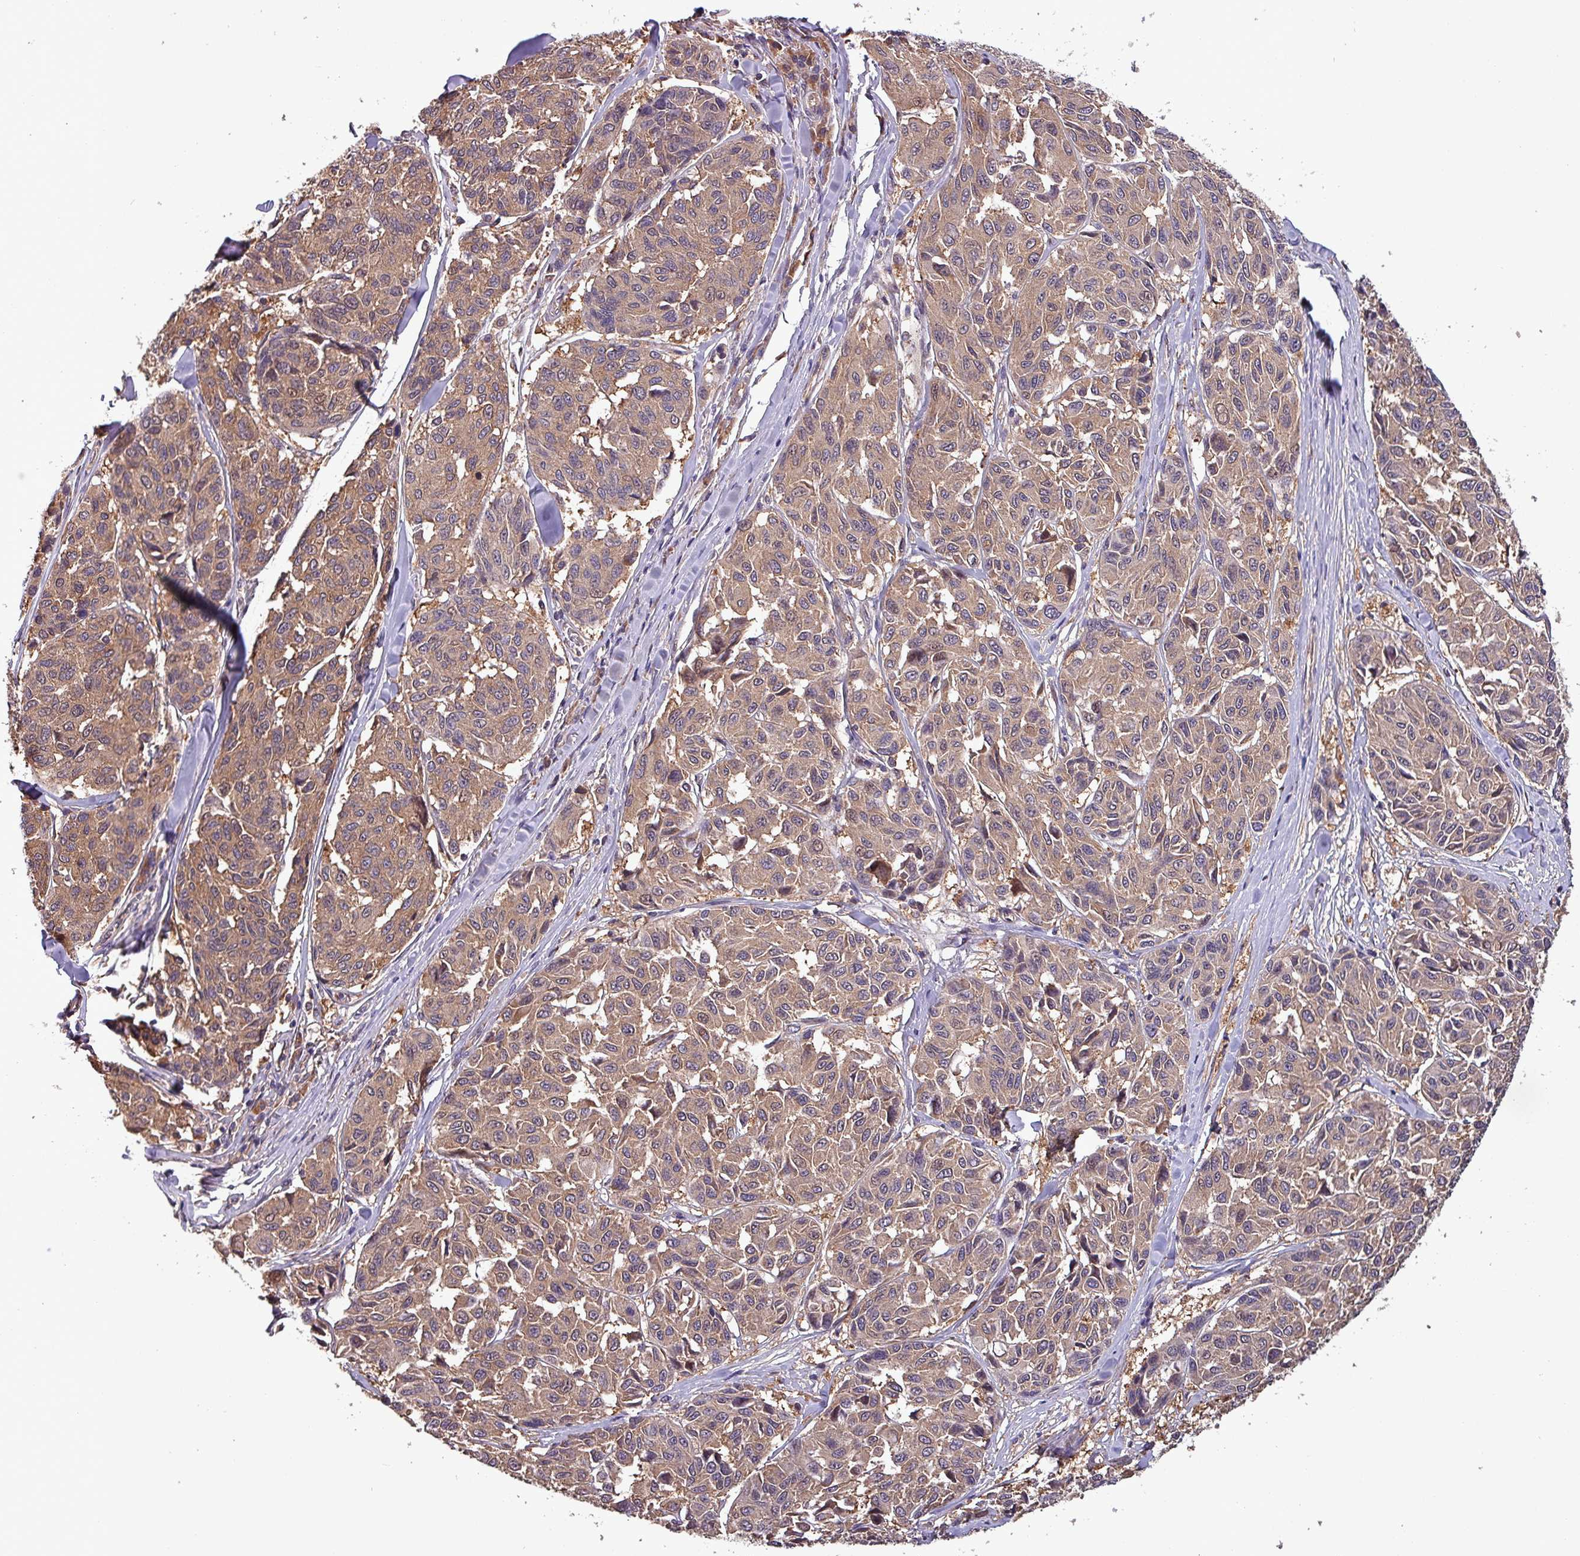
{"staining": {"intensity": "moderate", "quantity": ">75%", "location": "cytoplasmic/membranous"}, "tissue": "melanoma", "cell_type": "Tumor cells", "image_type": "cancer", "snomed": [{"axis": "morphology", "description": "Malignant melanoma, NOS"}, {"axis": "topography", "description": "Skin"}], "caption": "Tumor cells show medium levels of moderate cytoplasmic/membranous positivity in about >75% of cells in malignant melanoma. The protein is shown in brown color, while the nuclei are stained blue.", "gene": "PAFAH1B2", "patient": {"sex": "female", "age": 66}}